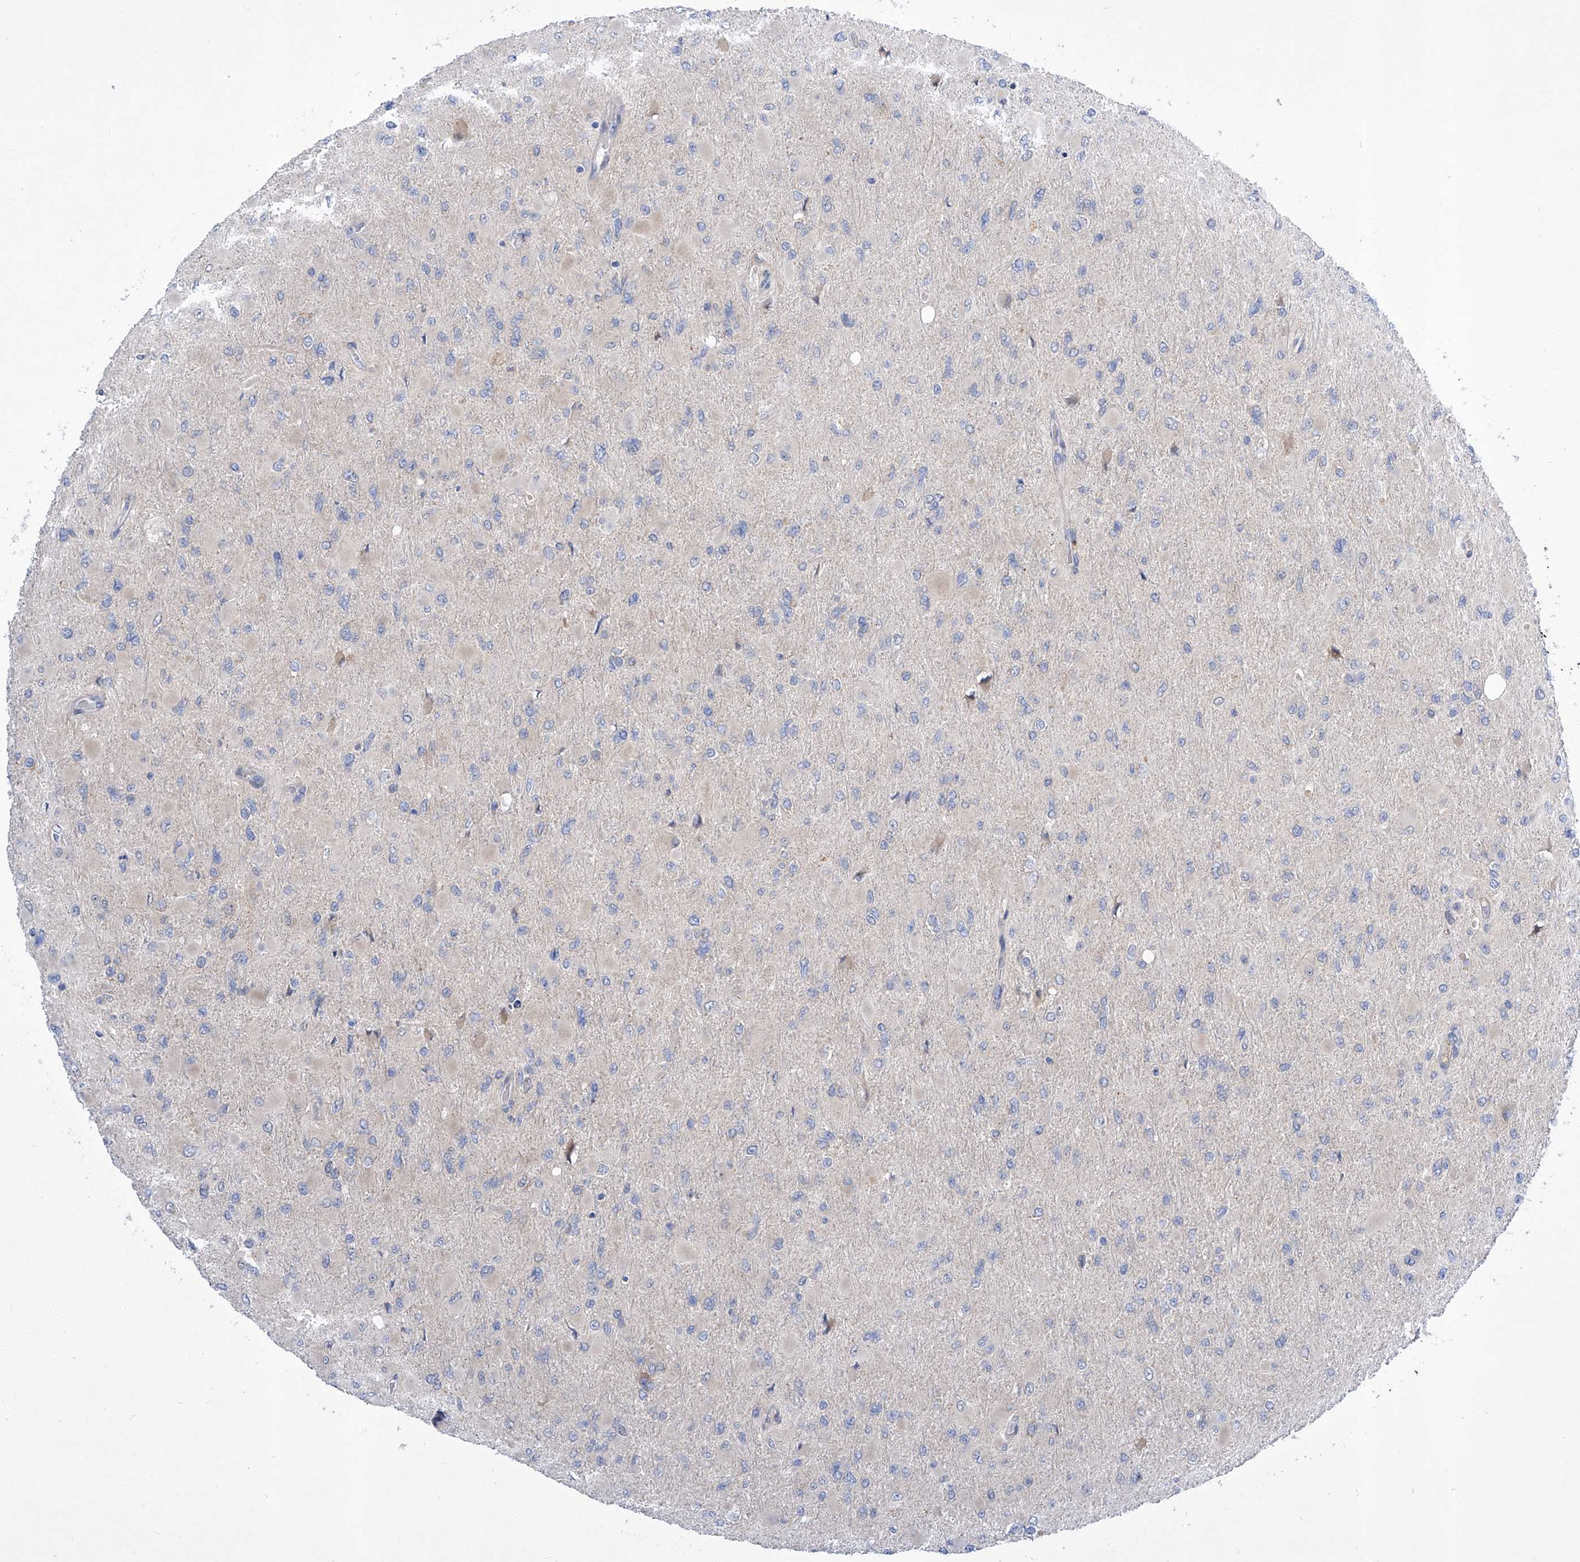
{"staining": {"intensity": "negative", "quantity": "none", "location": "none"}, "tissue": "glioma", "cell_type": "Tumor cells", "image_type": "cancer", "snomed": [{"axis": "morphology", "description": "Glioma, malignant, High grade"}, {"axis": "topography", "description": "Cerebral cortex"}], "caption": "Tumor cells show no significant staining in malignant glioma (high-grade). (Stains: DAB immunohistochemistry with hematoxylin counter stain, Microscopy: brightfield microscopy at high magnification).", "gene": "SRBD1", "patient": {"sex": "female", "age": 36}}